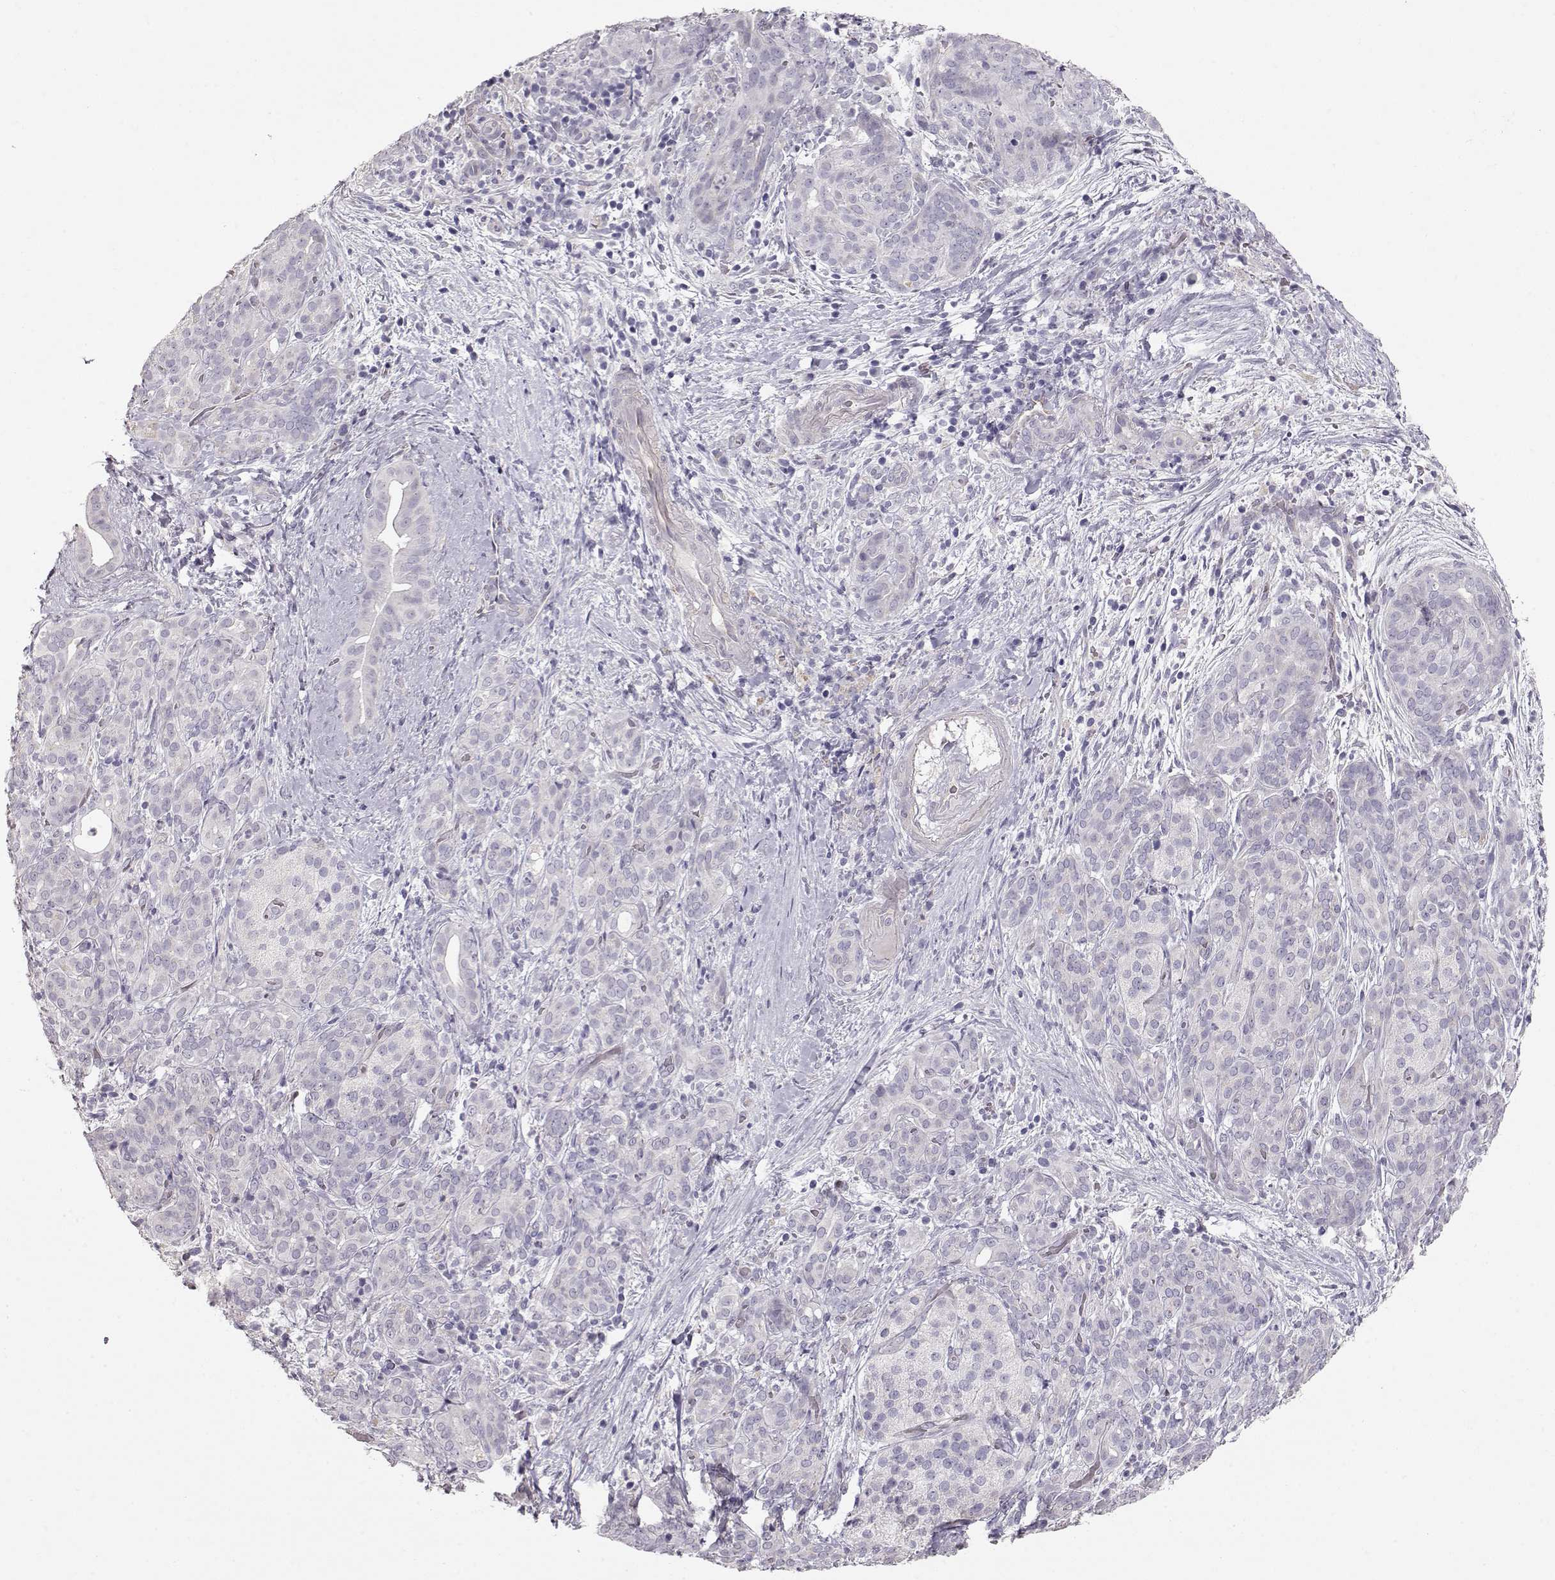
{"staining": {"intensity": "negative", "quantity": "none", "location": "none"}, "tissue": "pancreatic cancer", "cell_type": "Tumor cells", "image_type": "cancer", "snomed": [{"axis": "morphology", "description": "Adenocarcinoma, NOS"}, {"axis": "topography", "description": "Pancreas"}], "caption": "Immunohistochemistry of pancreatic cancer (adenocarcinoma) shows no expression in tumor cells. The staining was performed using DAB (3,3'-diaminobenzidine) to visualize the protein expression in brown, while the nuclei were stained in blue with hematoxylin (Magnification: 20x).", "gene": "SLC18A1", "patient": {"sex": "male", "age": 44}}